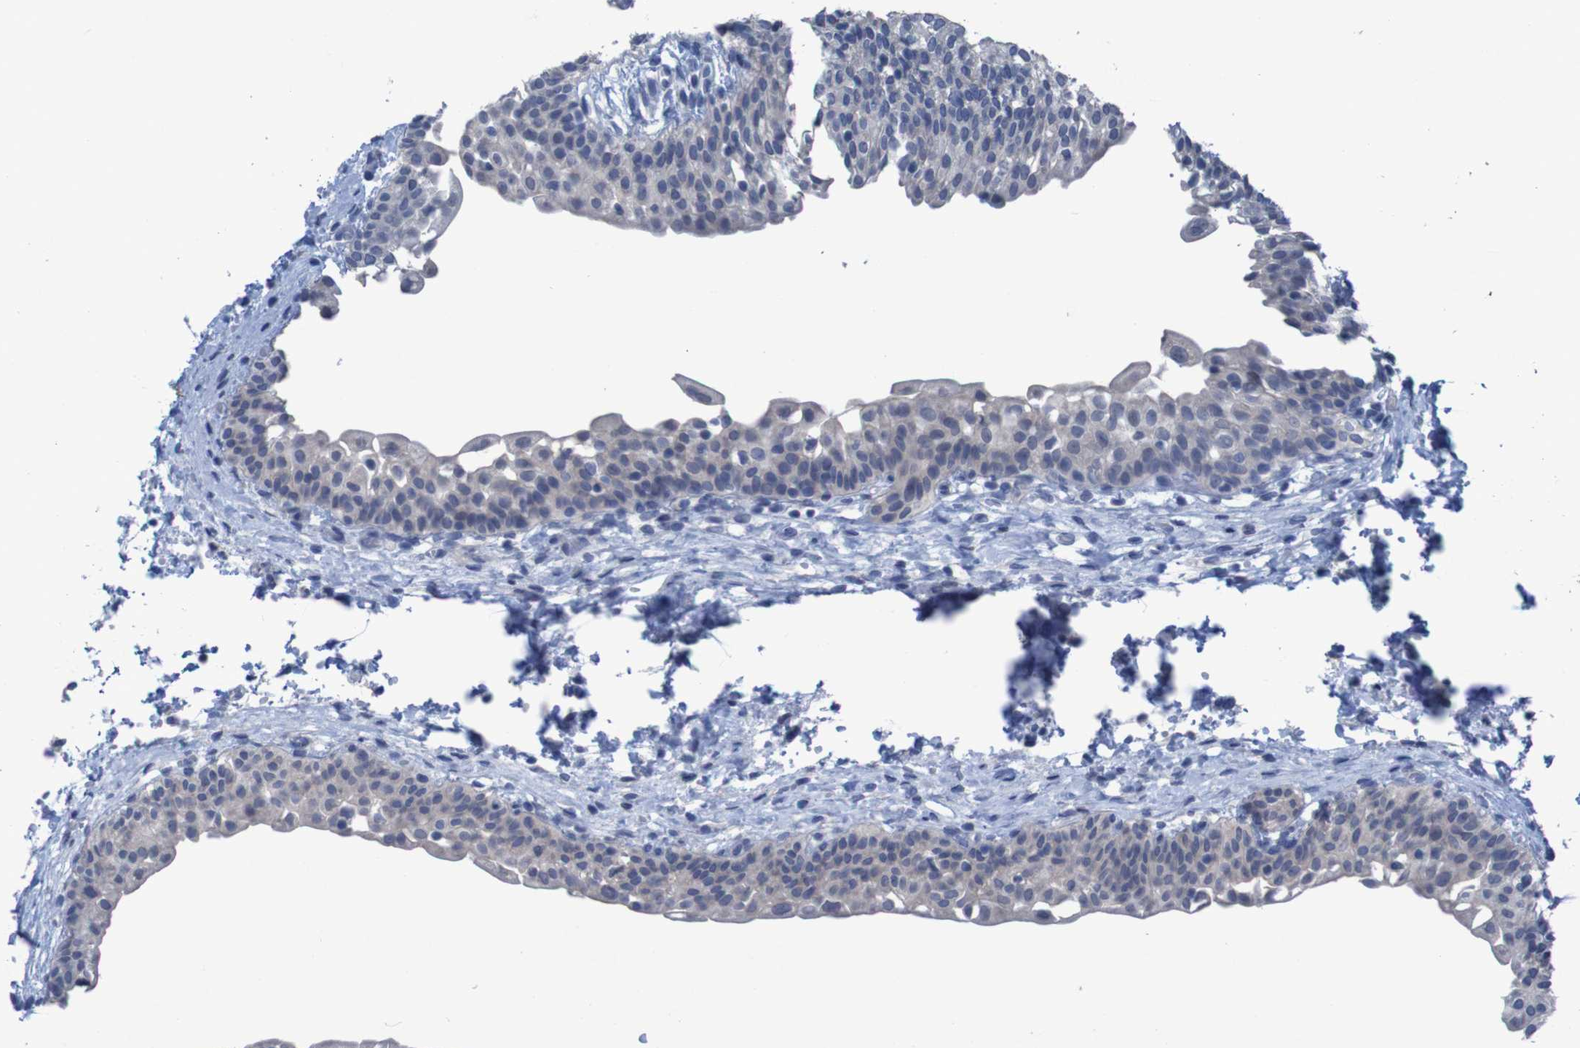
{"staining": {"intensity": "weak", "quantity": "<25%", "location": "cytoplasmic/membranous"}, "tissue": "urinary bladder", "cell_type": "Urothelial cells", "image_type": "normal", "snomed": [{"axis": "morphology", "description": "Normal tissue, NOS"}, {"axis": "topography", "description": "Urinary bladder"}], "caption": "A photomicrograph of urinary bladder stained for a protein shows no brown staining in urothelial cells.", "gene": "CLDN18", "patient": {"sex": "male", "age": 55}}